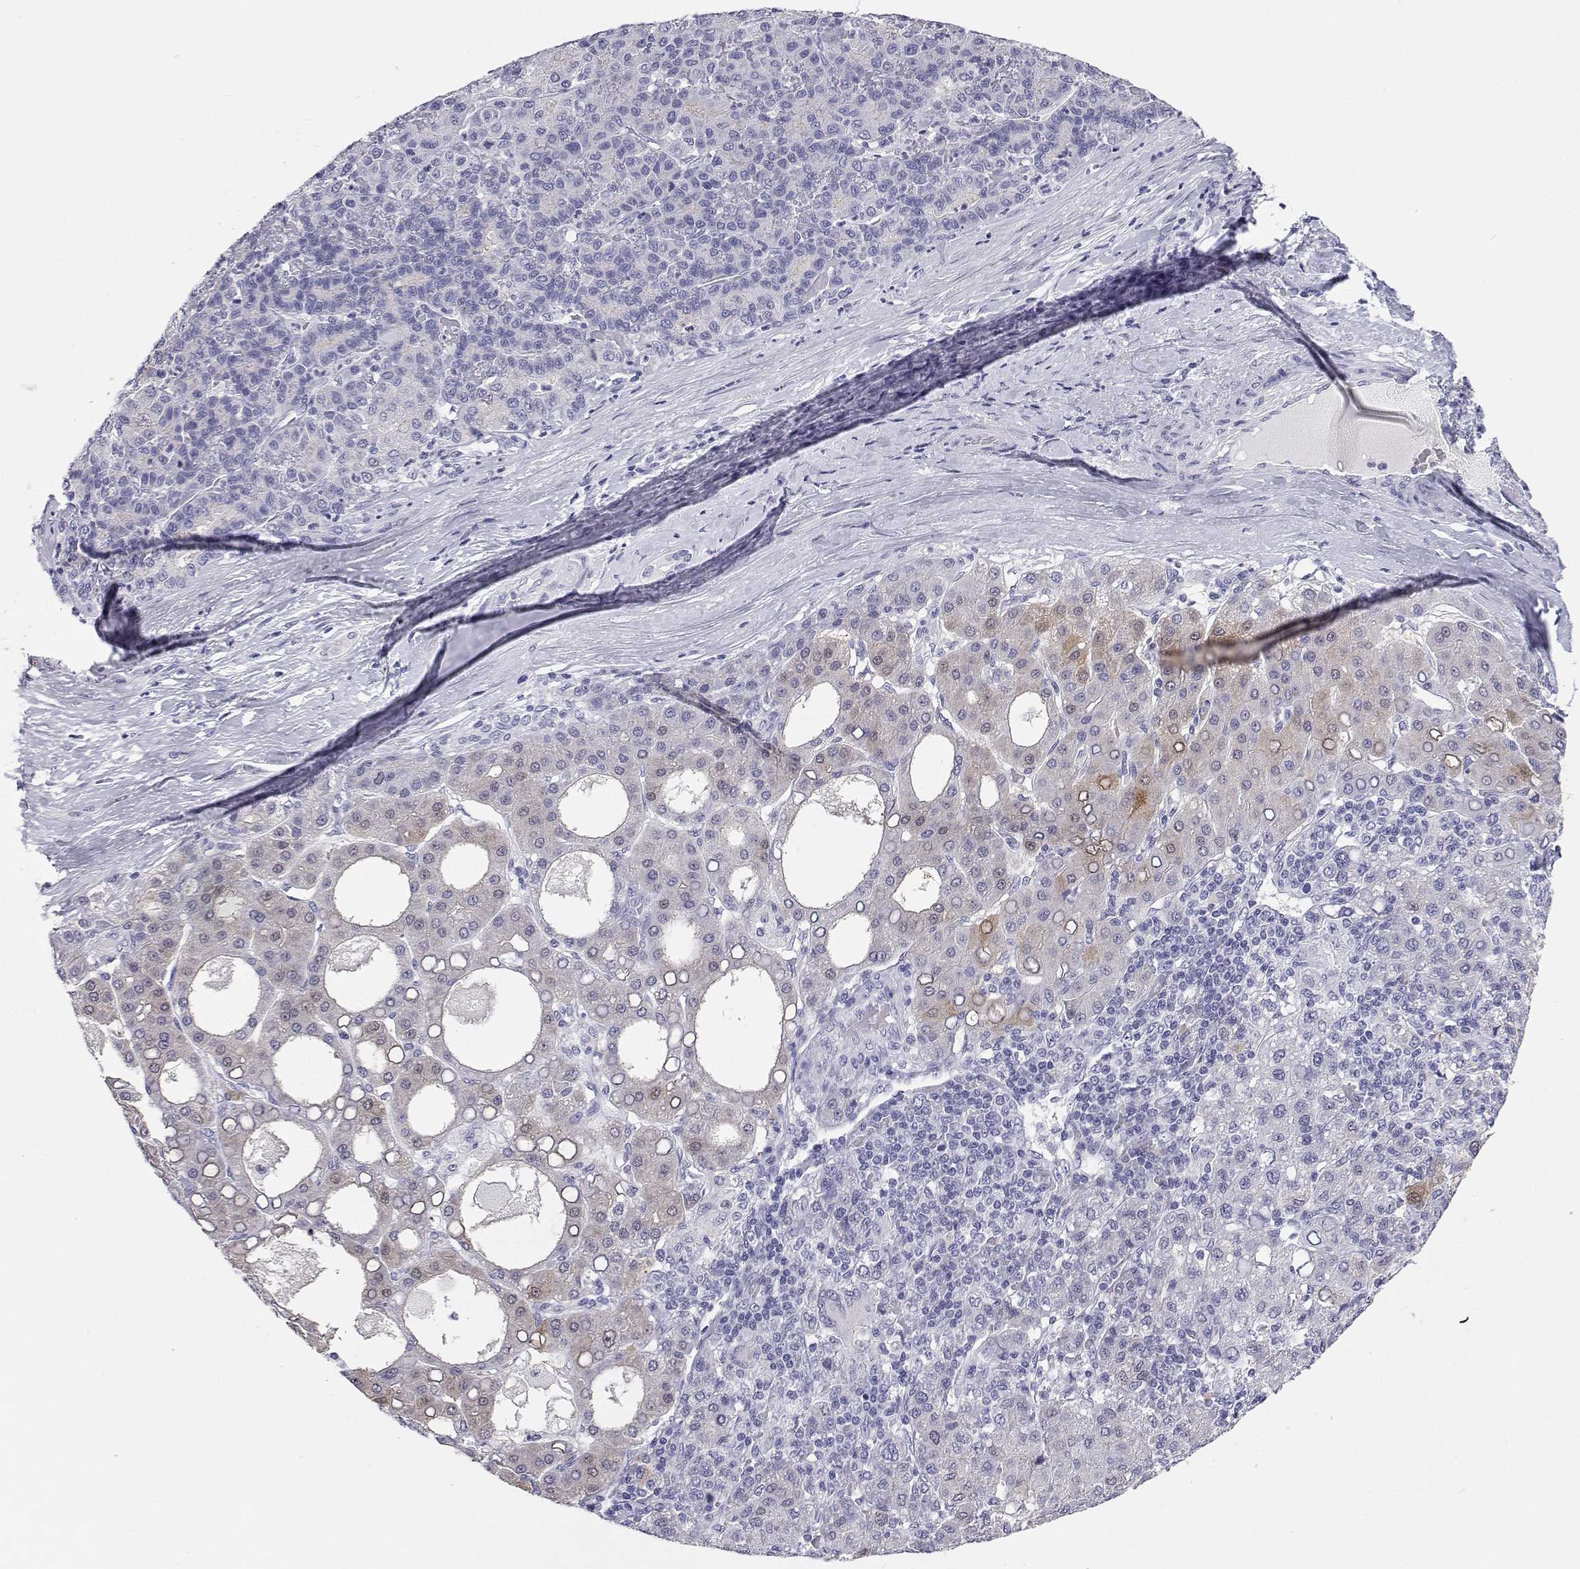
{"staining": {"intensity": "weak", "quantity": "<25%", "location": "cytoplasmic/membranous,nuclear"}, "tissue": "liver cancer", "cell_type": "Tumor cells", "image_type": "cancer", "snomed": [{"axis": "morphology", "description": "Carcinoma, Hepatocellular, NOS"}, {"axis": "topography", "description": "Liver"}], "caption": "The histopathology image displays no significant positivity in tumor cells of liver hepatocellular carcinoma.", "gene": "BHMT", "patient": {"sex": "male", "age": 65}}